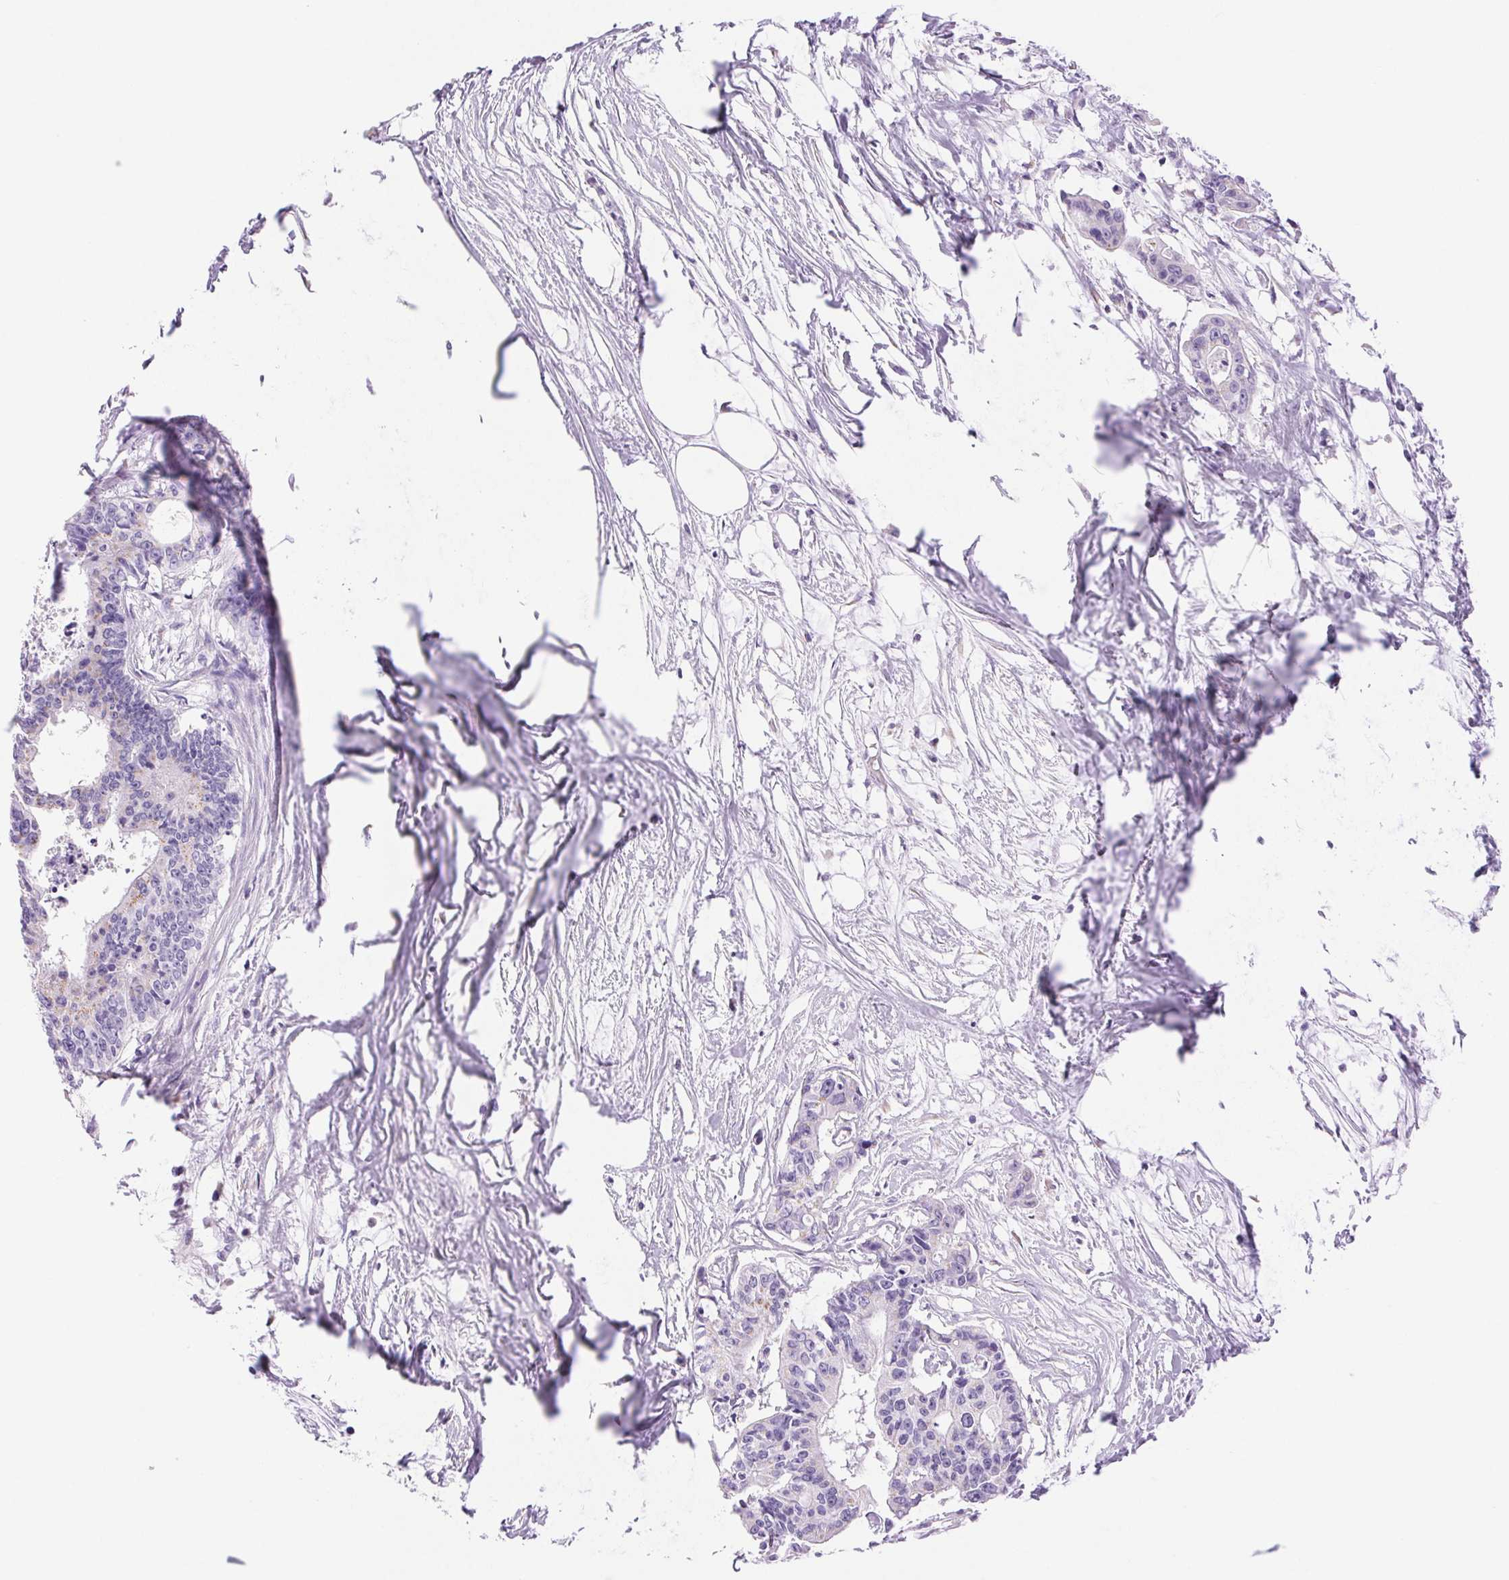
{"staining": {"intensity": "weak", "quantity": "<25%", "location": "cytoplasmic/membranous"}, "tissue": "colorectal cancer", "cell_type": "Tumor cells", "image_type": "cancer", "snomed": [{"axis": "morphology", "description": "Adenocarcinoma, NOS"}, {"axis": "topography", "description": "Rectum"}], "caption": "A histopathology image of human colorectal cancer is negative for staining in tumor cells. The staining was performed using DAB to visualize the protein expression in brown, while the nuclei were stained in blue with hematoxylin (Magnification: 20x).", "gene": "SERPINB3", "patient": {"sex": "male", "age": 57}}